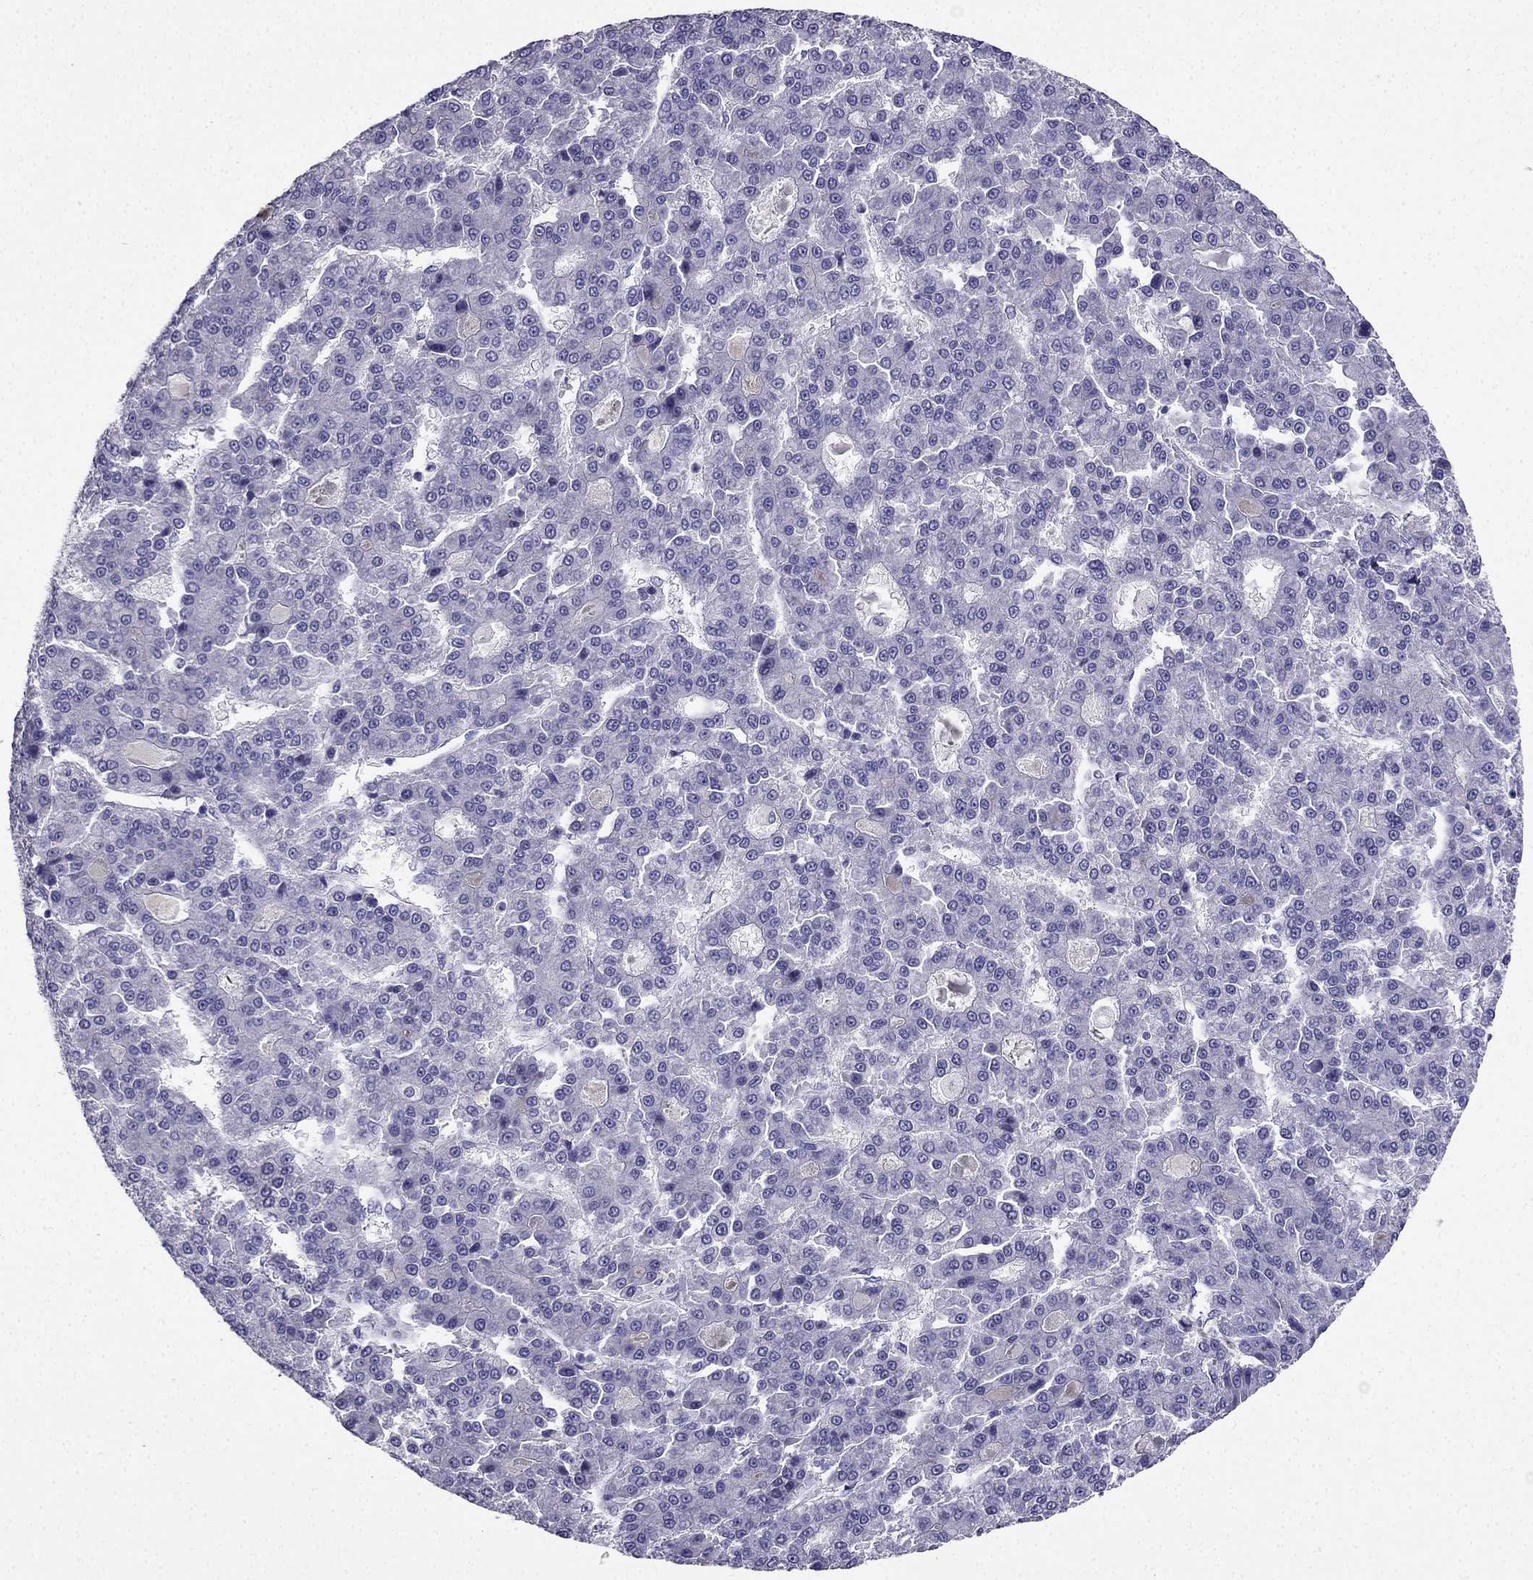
{"staining": {"intensity": "negative", "quantity": "none", "location": "none"}, "tissue": "liver cancer", "cell_type": "Tumor cells", "image_type": "cancer", "snomed": [{"axis": "morphology", "description": "Carcinoma, Hepatocellular, NOS"}, {"axis": "topography", "description": "Liver"}], "caption": "Histopathology image shows no protein positivity in tumor cells of hepatocellular carcinoma (liver) tissue.", "gene": "PTH", "patient": {"sex": "male", "age": 70}}